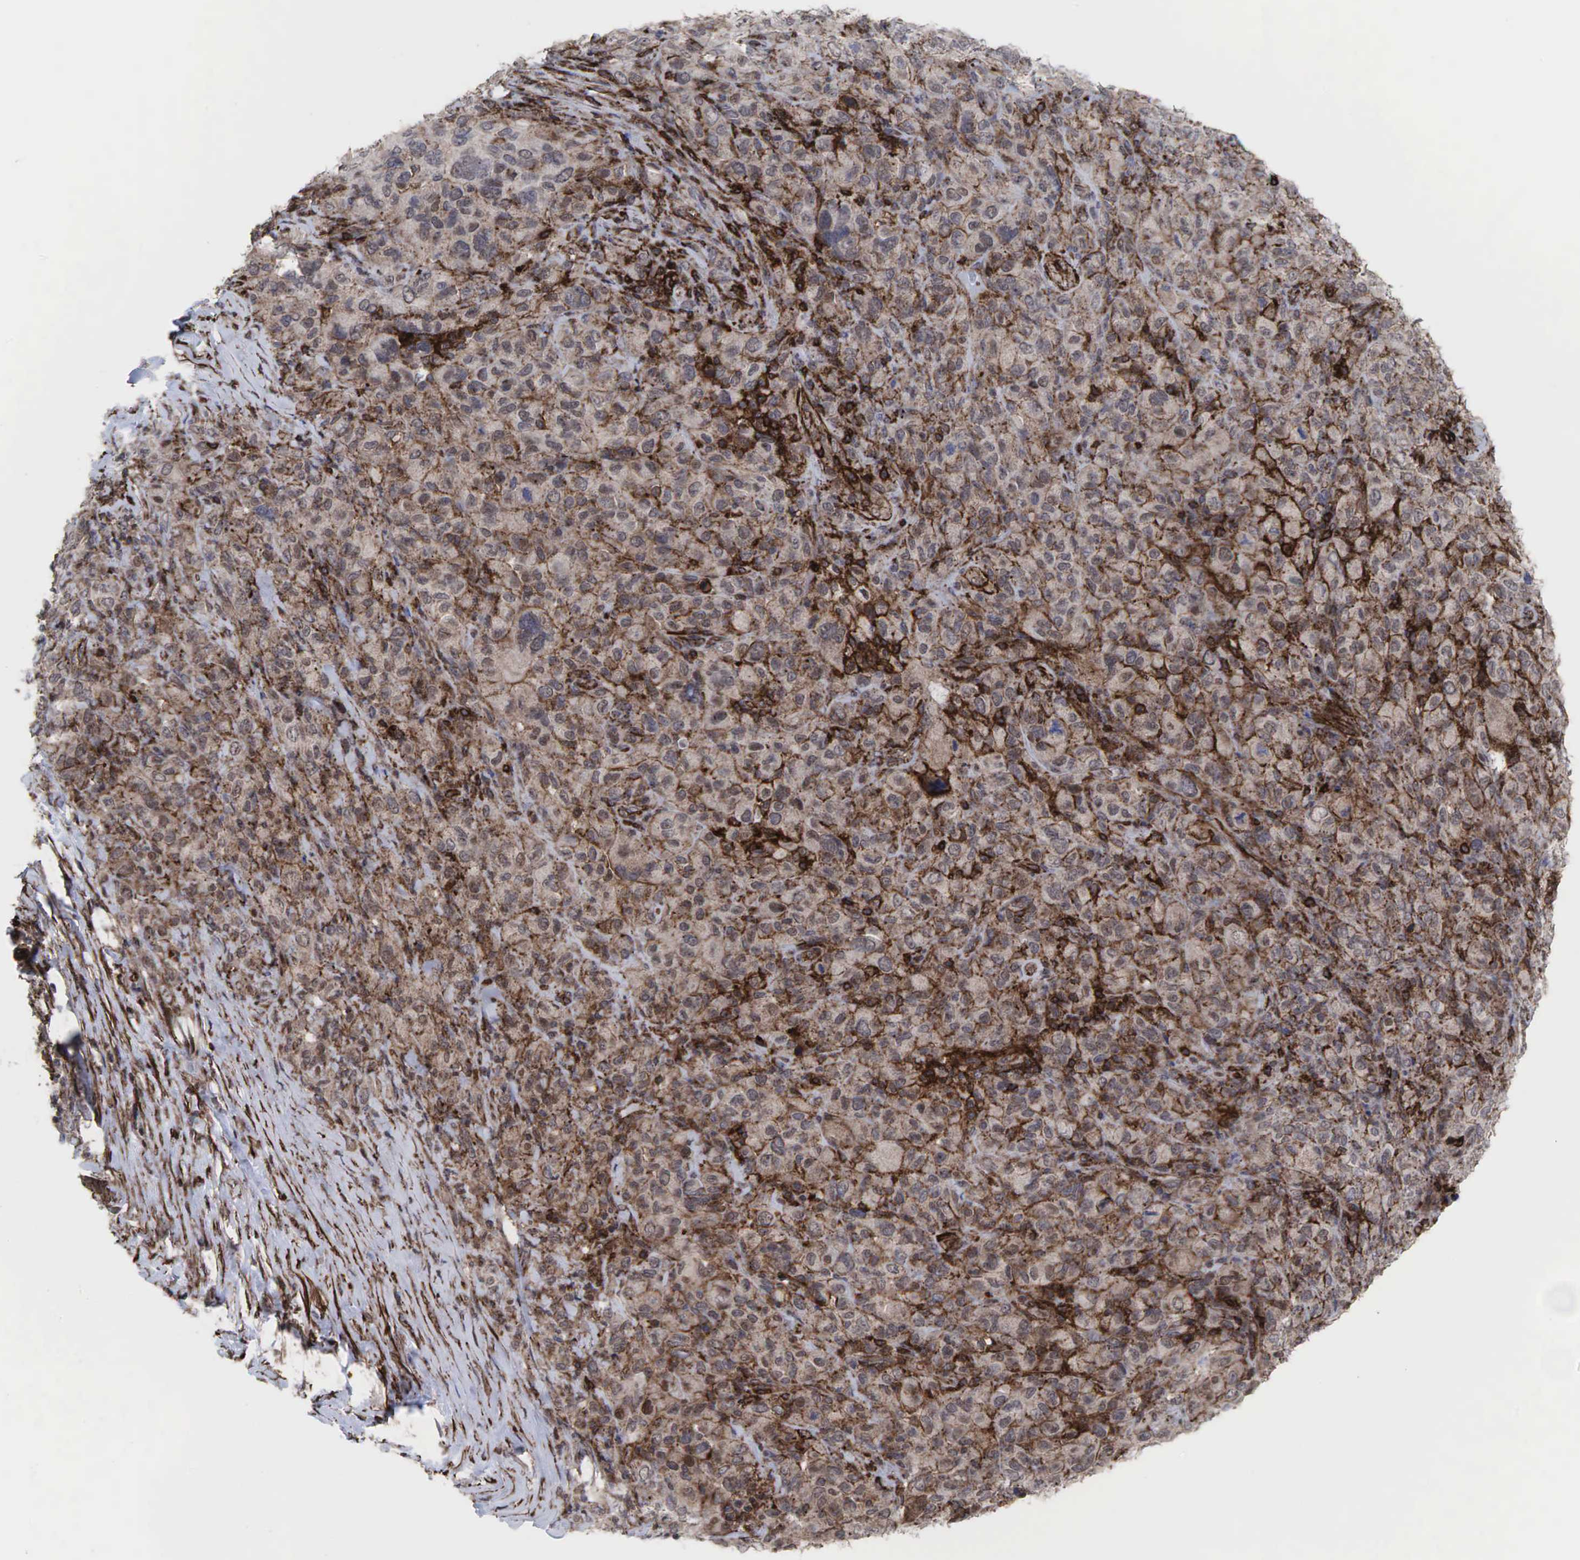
{"staining": {"intensity": "moderate", "quantity": ">75%", "location": "cytoplasmic/membranous"}, "tissue": "melanoma", "cell_type": "Tumor cells", "image_type": "cancer", "snomed": [{"axis": "morphology", "description": "Malignant melanoma, Metastatic site"}, {"axis": "topography", "description": "Skin"}], "caption": "High-magnification brightfield microscopy of melanoma stained with DAB (brown) and counterstained with hematoxylin (blue). tumor cells exhibit moderate cytoplasmic/membranous positivity is present in about>75% of cells.", "gene": "GPRASP1", "patient": {"sex": "male", "age": 32}}